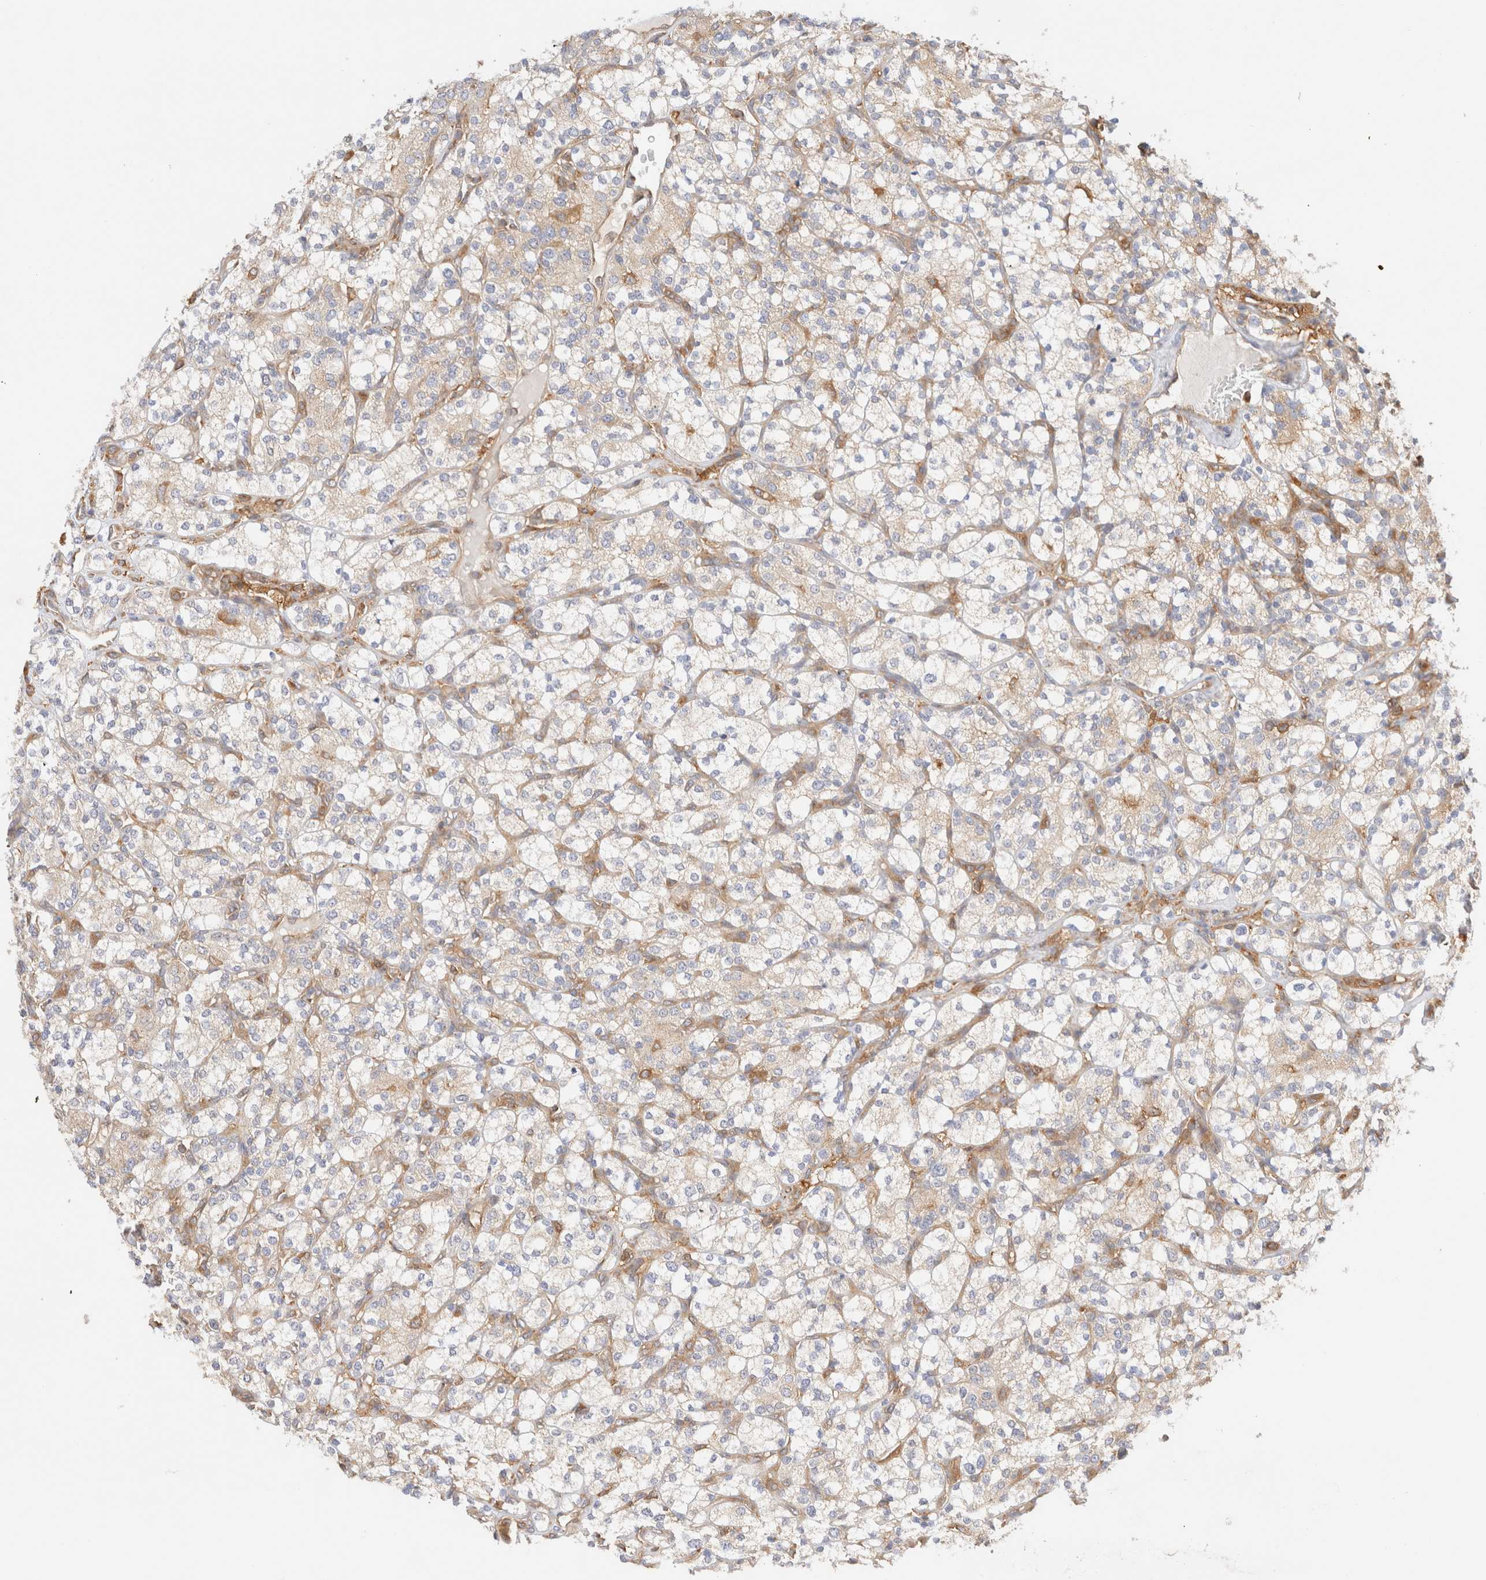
{"staining": {"intensity": "weak", "quantity": "25%-75%", "location": "cytoplasmic/membranous"}, "tissue": "renal cancer", "cell_type": "Tumor cells", "image_type": "cancer", "snomed": [{"axis": "morphology", "description": "Adenocarcinoma, NOS"}, {"axis": "topography", "description": "Kidney"}], "caption": "Immunohistochemical staining of human renal adenocarcinoma exhibits weak cytoplasmic/membranous protein positivity in approximately 25%-75% of tumor cells.", "gene": "RABEP1", "patient": {"sex": "male", "age": 77}}